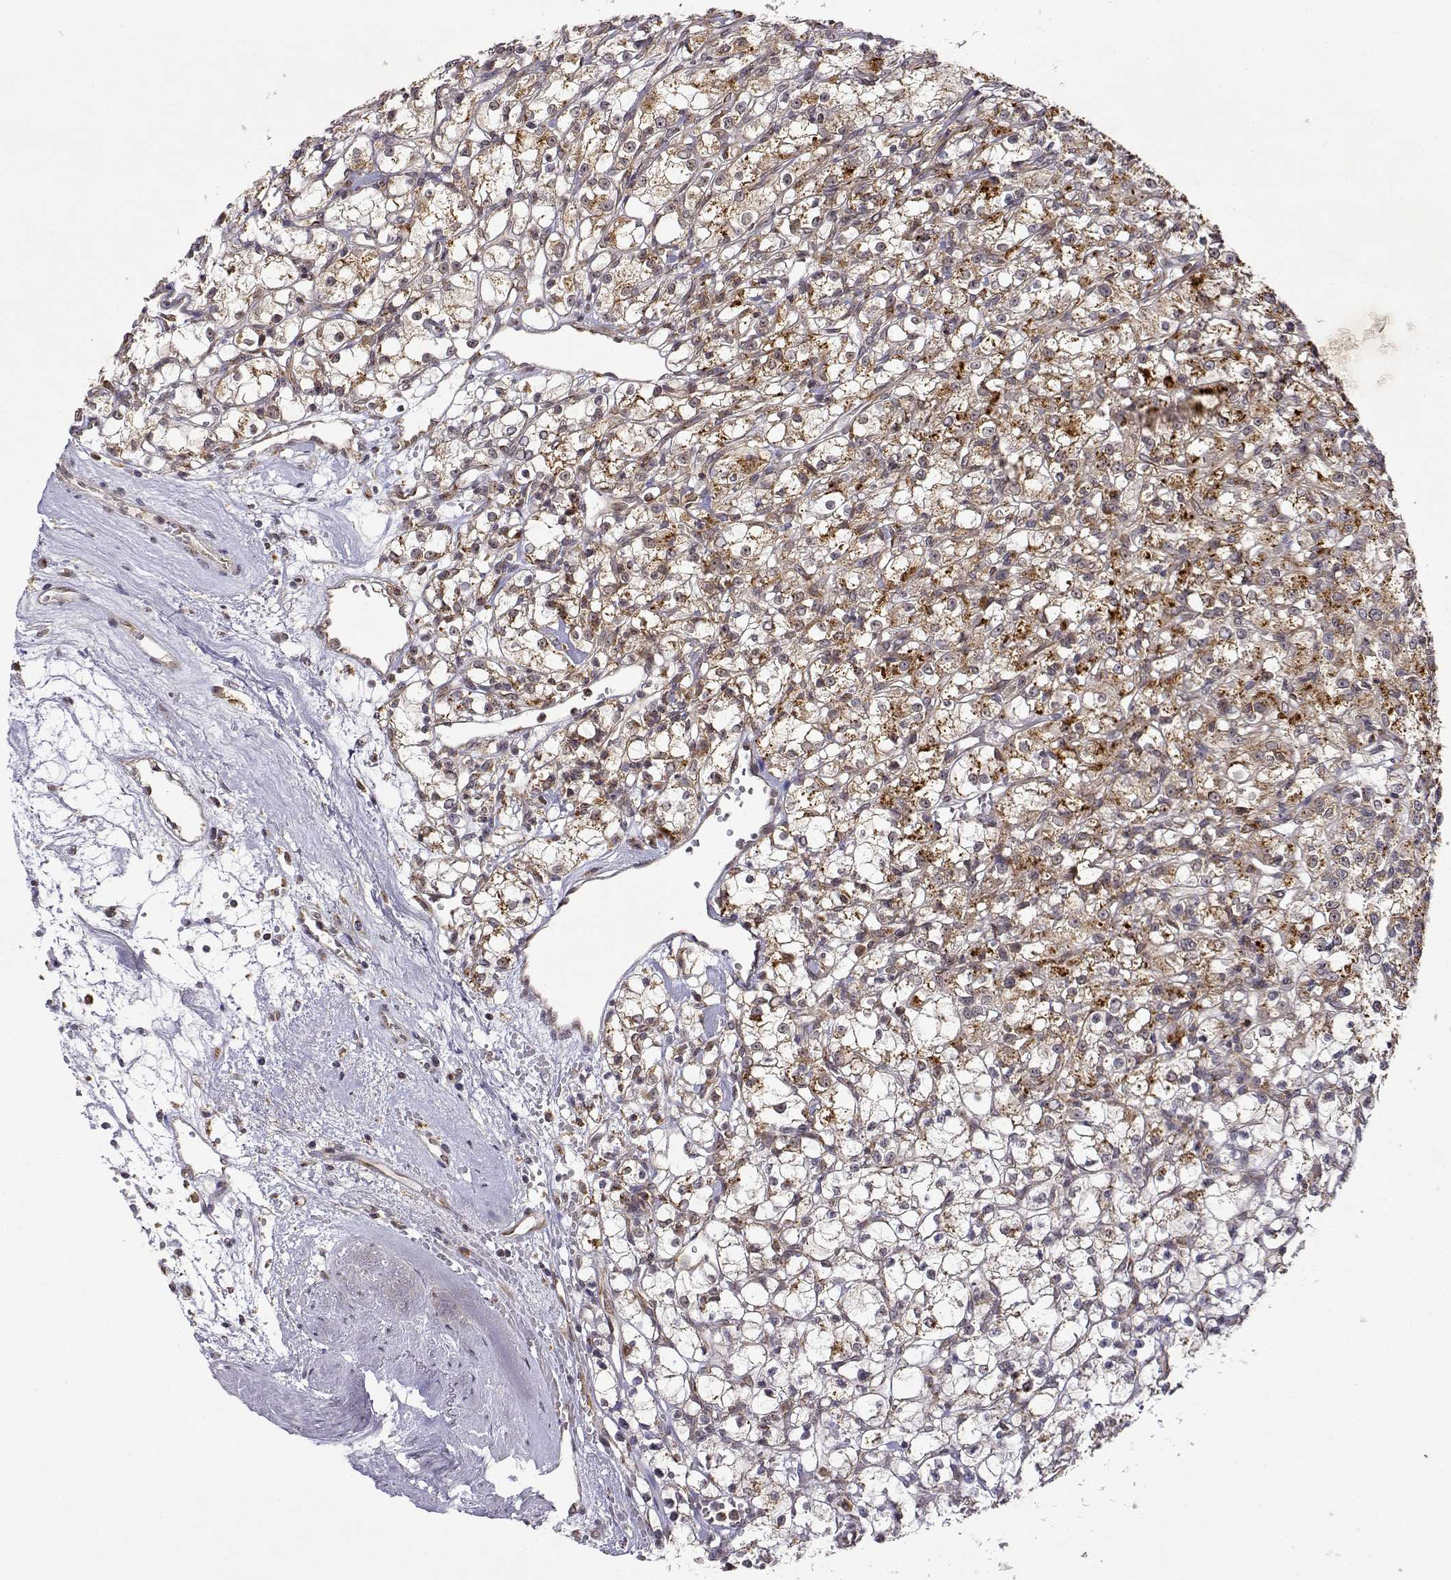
{"staining": {"intensity": "strong", "quantity": "25%-75%", "location": "cytoplasmic/membranous"}, "tissue": "renal cancer", "cell_type": "Tumor cells", "image_type": "cancer", "snomed": [{"axis": "morphology", "description": "Adenocarcinoma, NOS"}, {"axis": "topography", "description": "Kidney"}], "caption": "High-magnification brightfield microscopy of renal cancer (adenocarcinoma) stained with DAB (3,3'-diaminobenzidine) (brown) and counterstained with hematoxylin (blue). tumor cells exhibit strong cytoplasmic/membranous positivity is present in about25%-75% of cells. (DAB = brown stain, brightfield microscopy at high magnification).", "gene": "RNF13", "patient": {"sex": "female", "age": 59}}